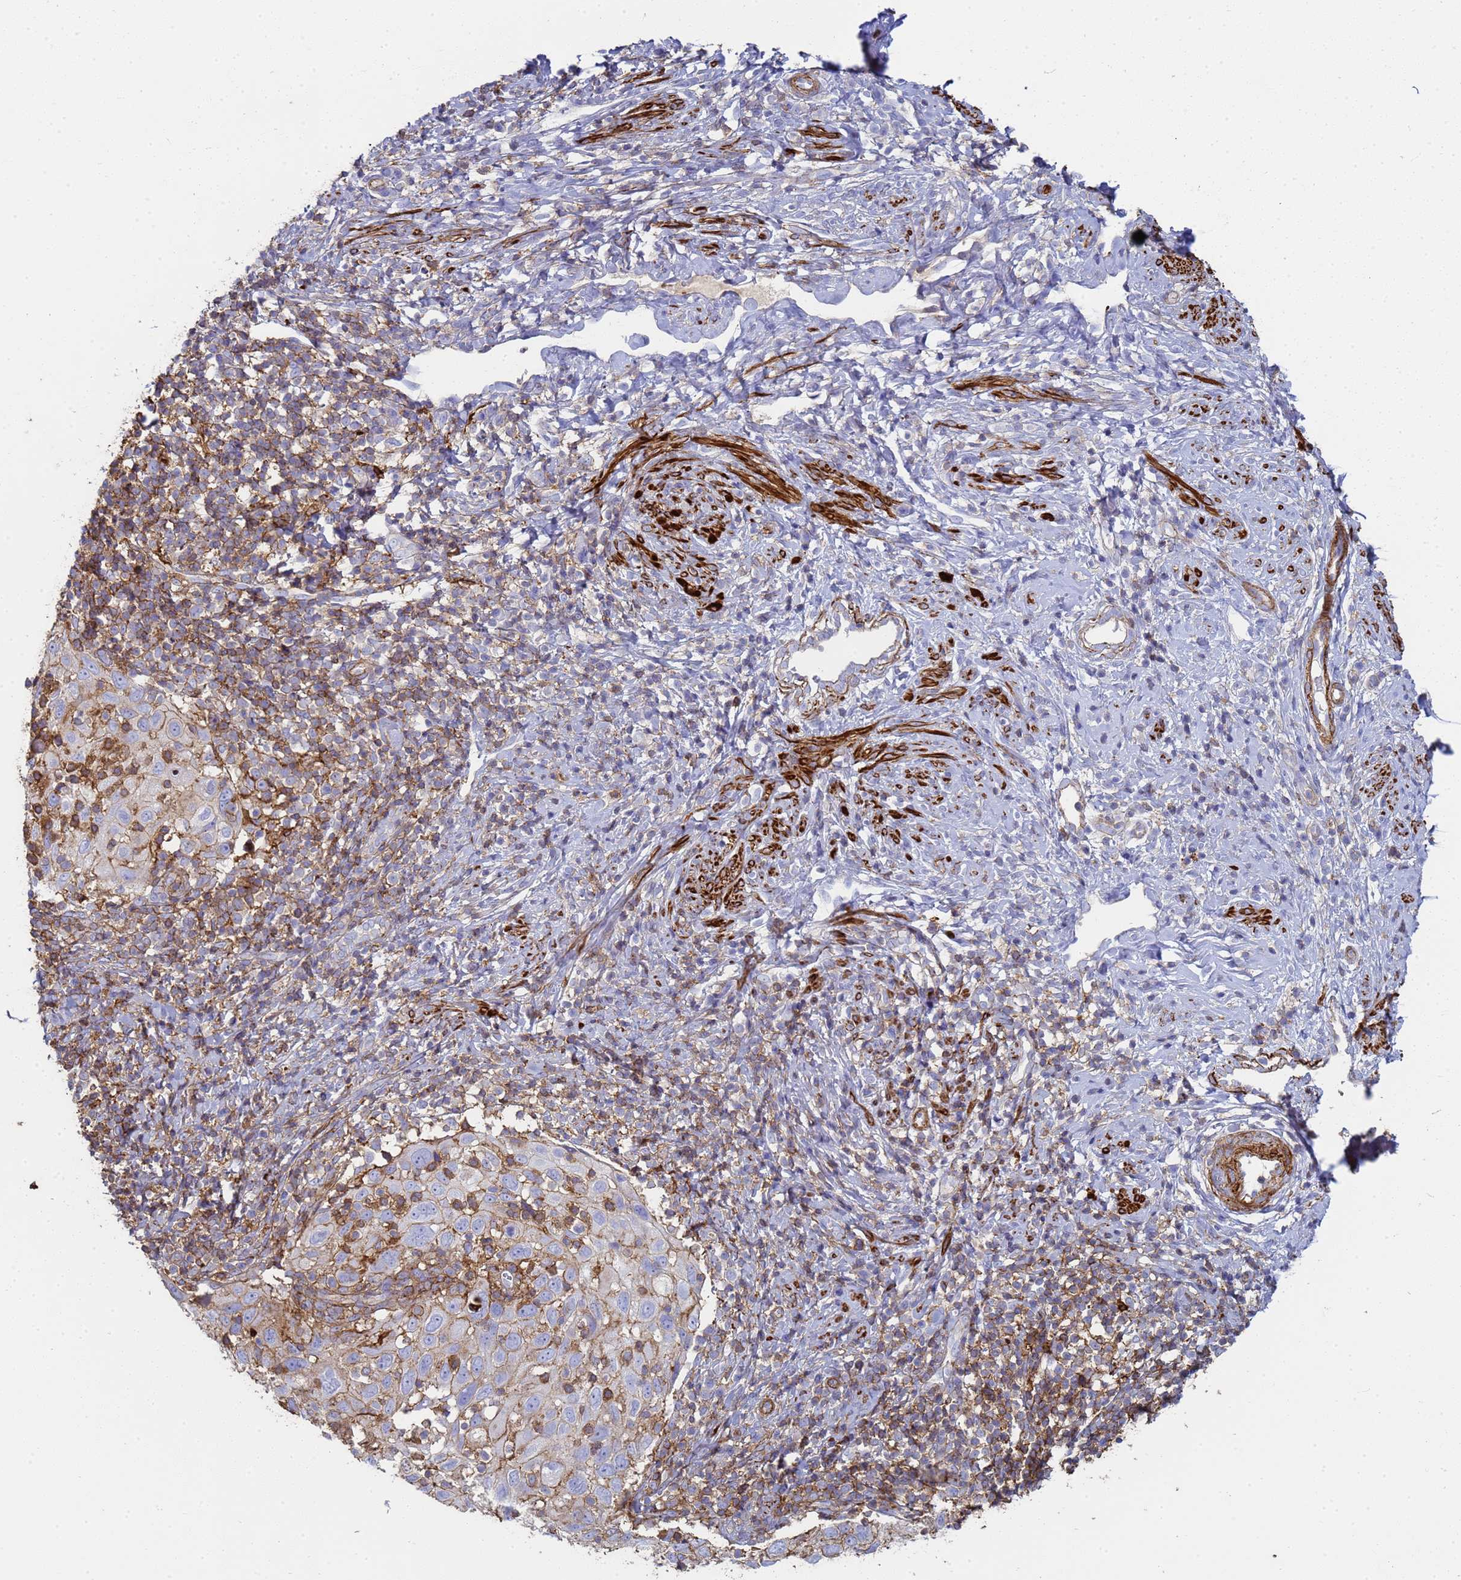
{"staining": {"intensity": "weak", "quantity": "<25%", "location": "cytoplasmic/membranous"}, "tissue": "cervical cancer", "cell_type": "Tumor cells", "image_type": "cancer", "snomed": [{"axis": "morphology", "description": "Squamous cell carcinoma, NOS"}, {"axis": "topography", "description": "Cervix"}], "caption": "Cervical cancer was stained to show a protein in brown. There is no significant expression in tumor cells.", "gene": "ACTB", "patient": {"sex": "female", "age": 70}}